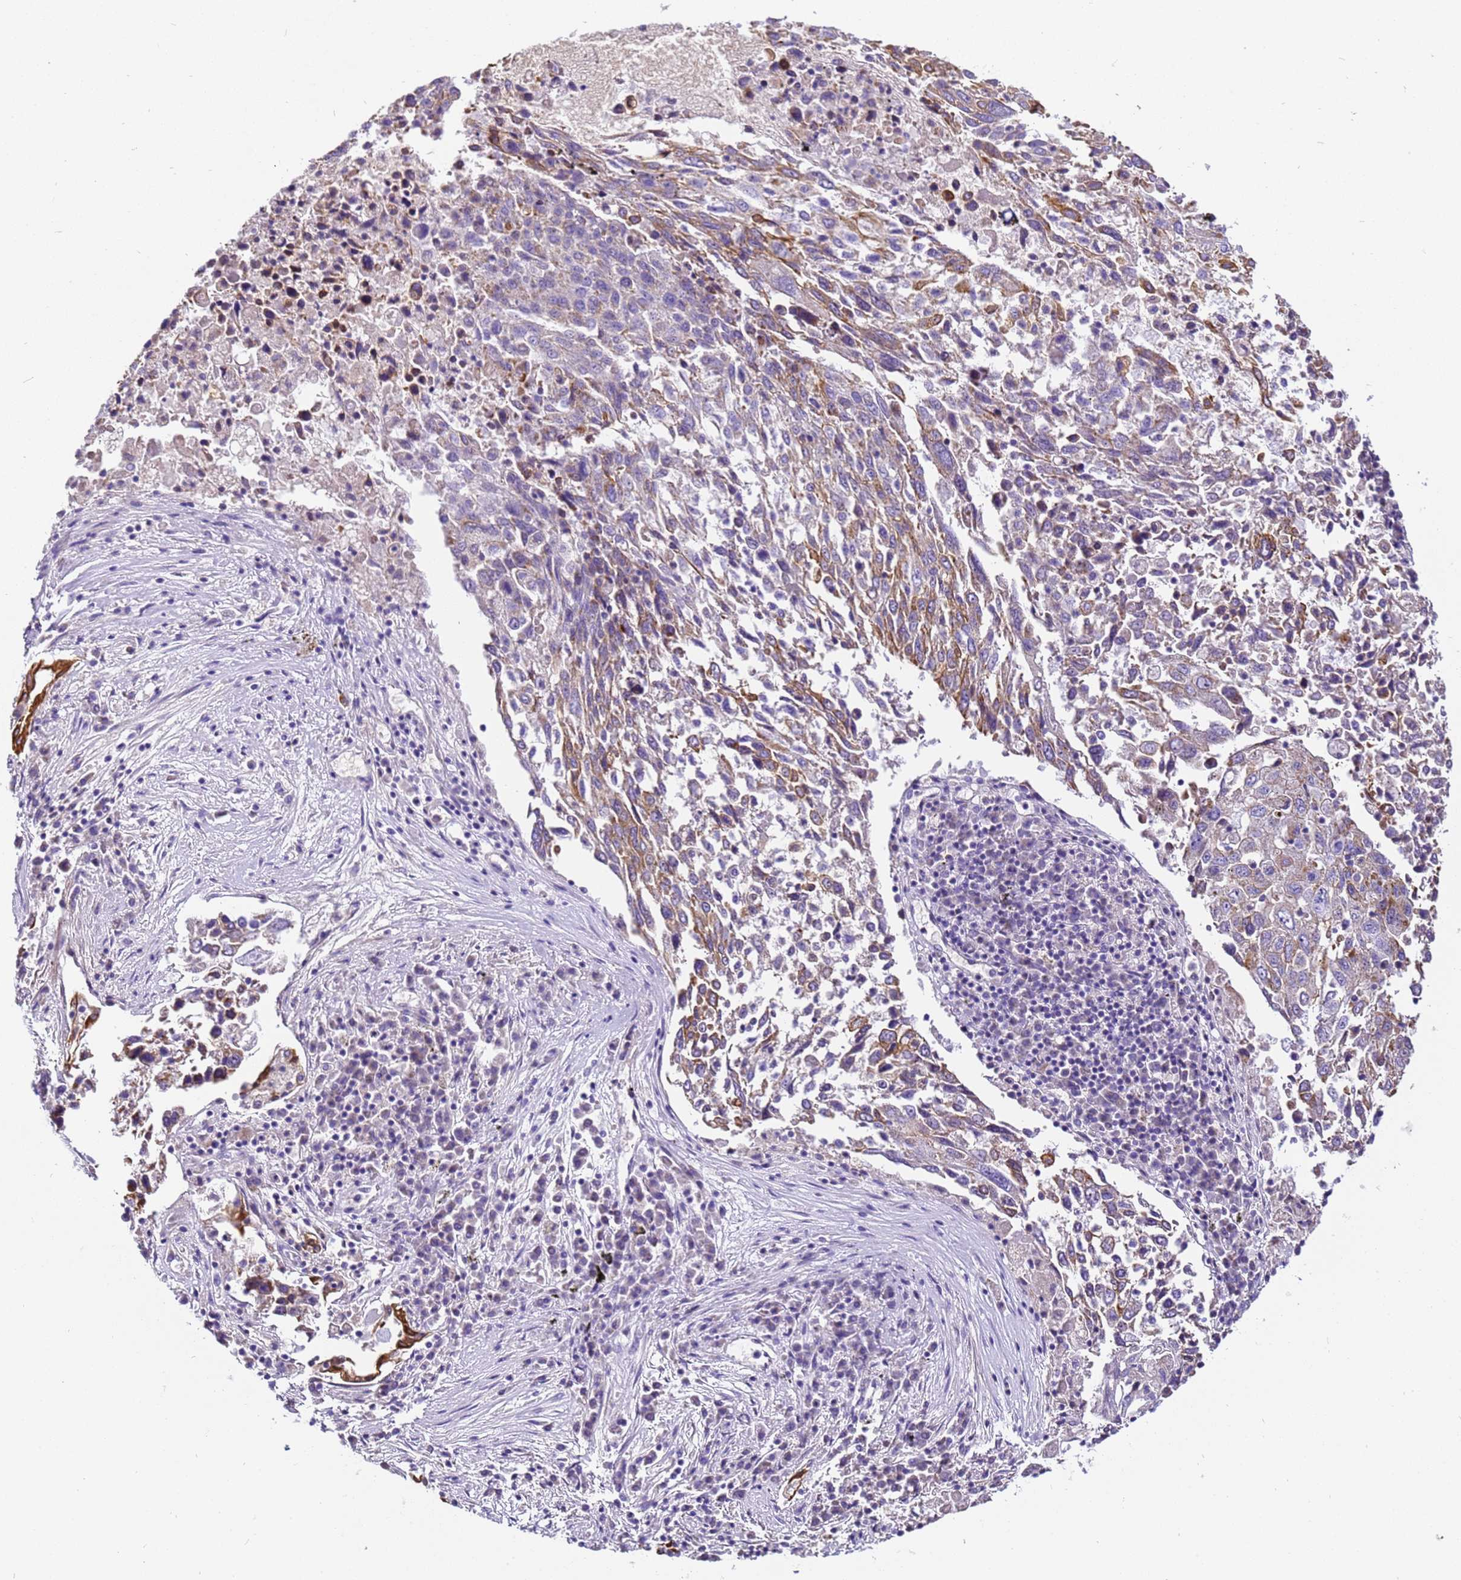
{"staining": {"intensity": "moderate", "quantity": "<25%", "location": "cytoplasmic/membranous"}, "tissue": "lung cancer", "cell_type": "Tumor cells", "image_type": "cancer", "snomed": [{"axis": "morphology", "description": "Squamous cell carcinoma, NOS"}, {"axis": "topography", "description": "Lung"}], "caption": "Lung cancer (squamous cell carcinoma) stained with a brown dye displays moderate cytoplasmic/membranous positive staining in about <25% of tumor cells.", "gene": "PIEZO2", "patient": {"sex": "male", "age": 65}}